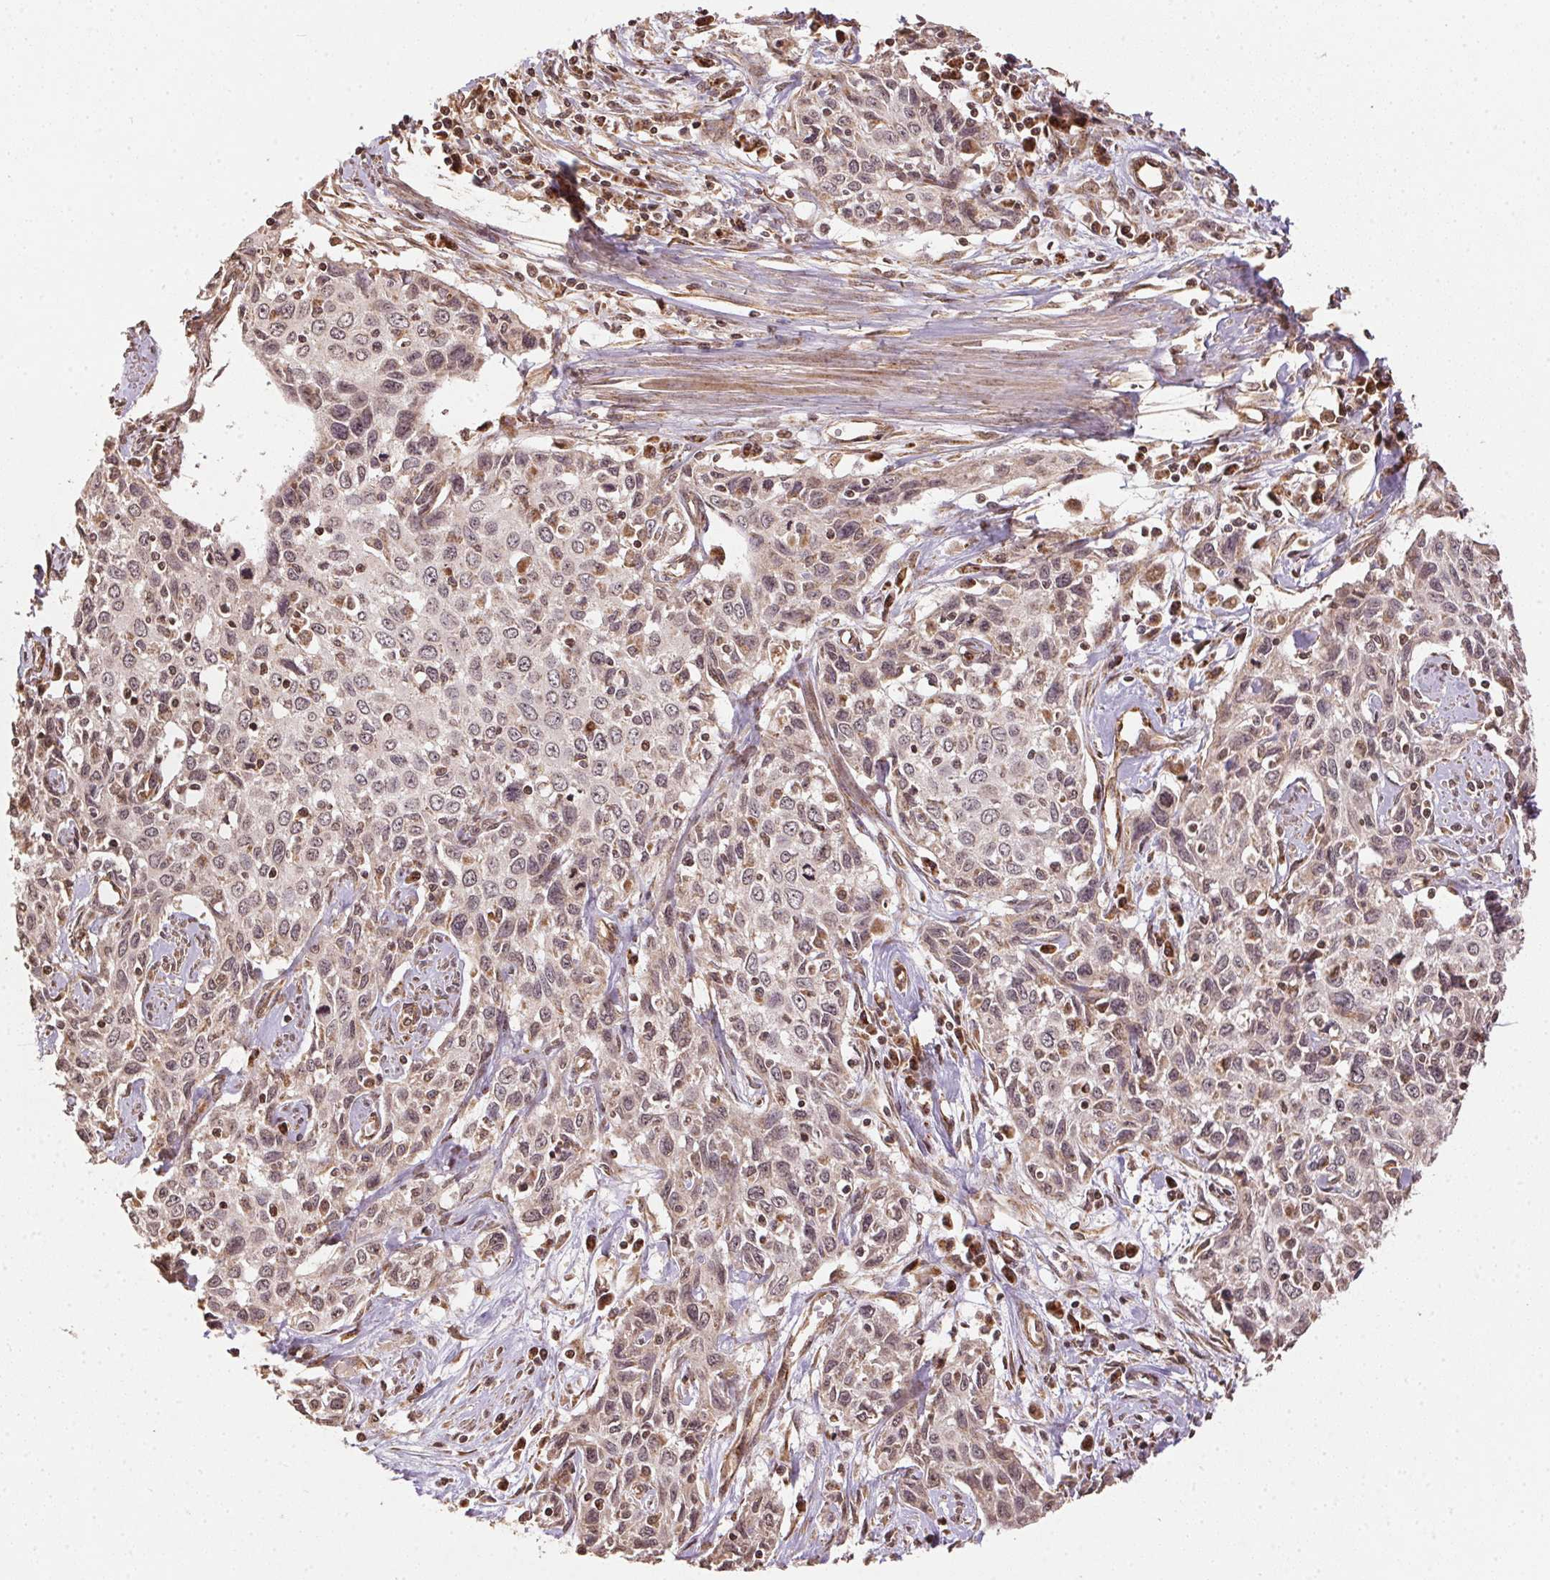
{"staining": {"intensity": "weak", "quantity": "<25%", "location": "cytoplasmic/membranous"}, "tissue": "cervical cancer", "cell_type": "Tumor cells", "image_type": "cancer", "snomed": [{"axis": "morphology", "description": "Squamous cell carcinoma, NOS"}, {"axis": "topography", "description": "Cervix"}], "caption": "Immunohistochemical staining of human cervical cancer exhibits no significant positivity in tumor cells. (DAB (3,3'-diaminobenzidine) immunohistochemistry (IHC) with hematoxylin counter stain).", "gene": "SPRED2", "patient": {"sex": "female", "age": 38}}